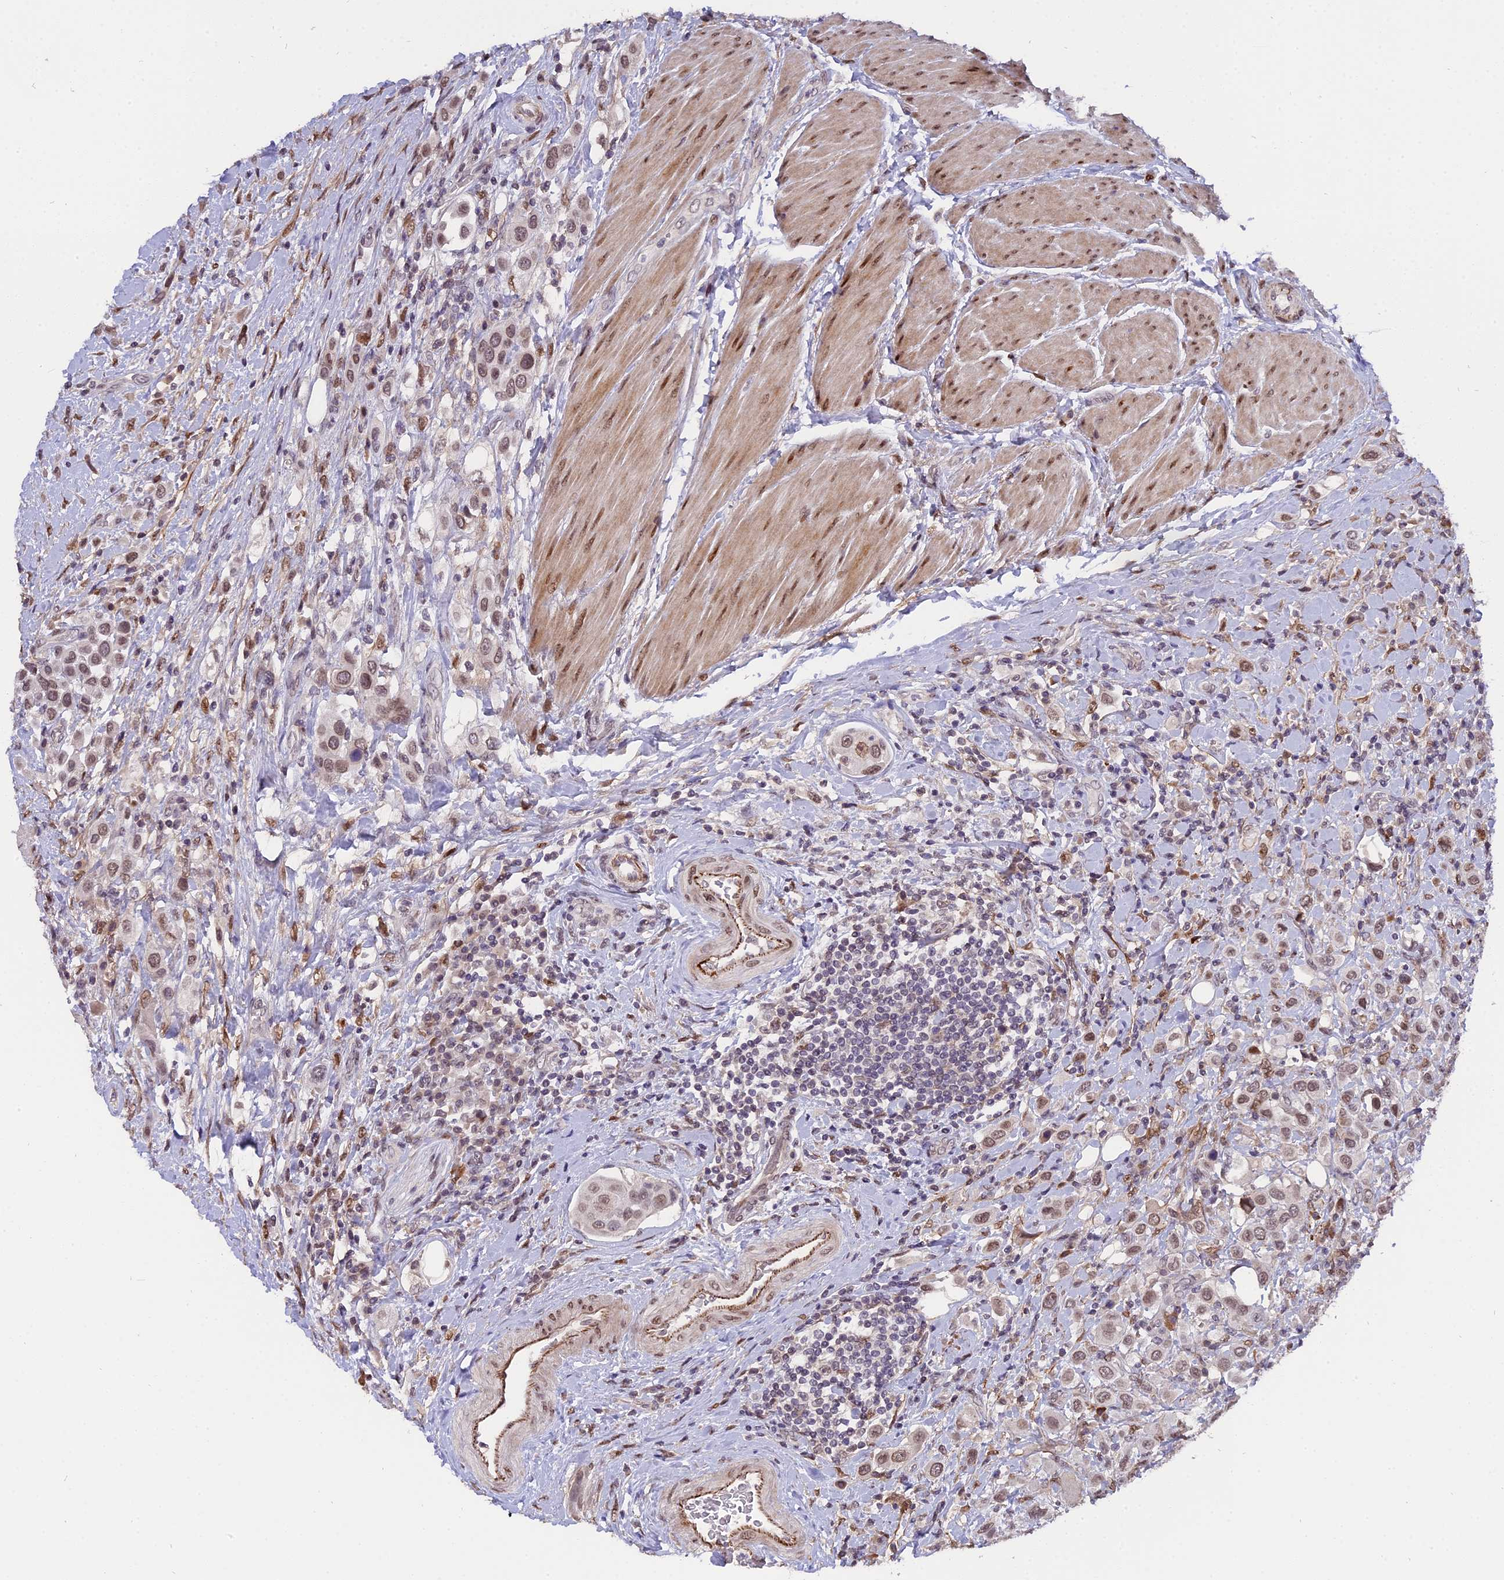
{"staining": {"intensity": "moderate", "quantity": ">75%", "location": "nuclear"}, "tissue": "urothelial cancer", "cell_type": "Tumor cells", "image_type": "cancer", "snomed": [{"axis": "morphology", "description": "Urothelial carcinoma, High grade"}, {"axis": "topography", "description": "Urinary bladder"}], "caption": "Urothelial cancer was stained to show a protein in brown. There is medium levels of moderate nuclear expression in approximately >75% of tumor cells.", "gene": "PYGO1", "patient": {"sex": "male", "age": 50}}